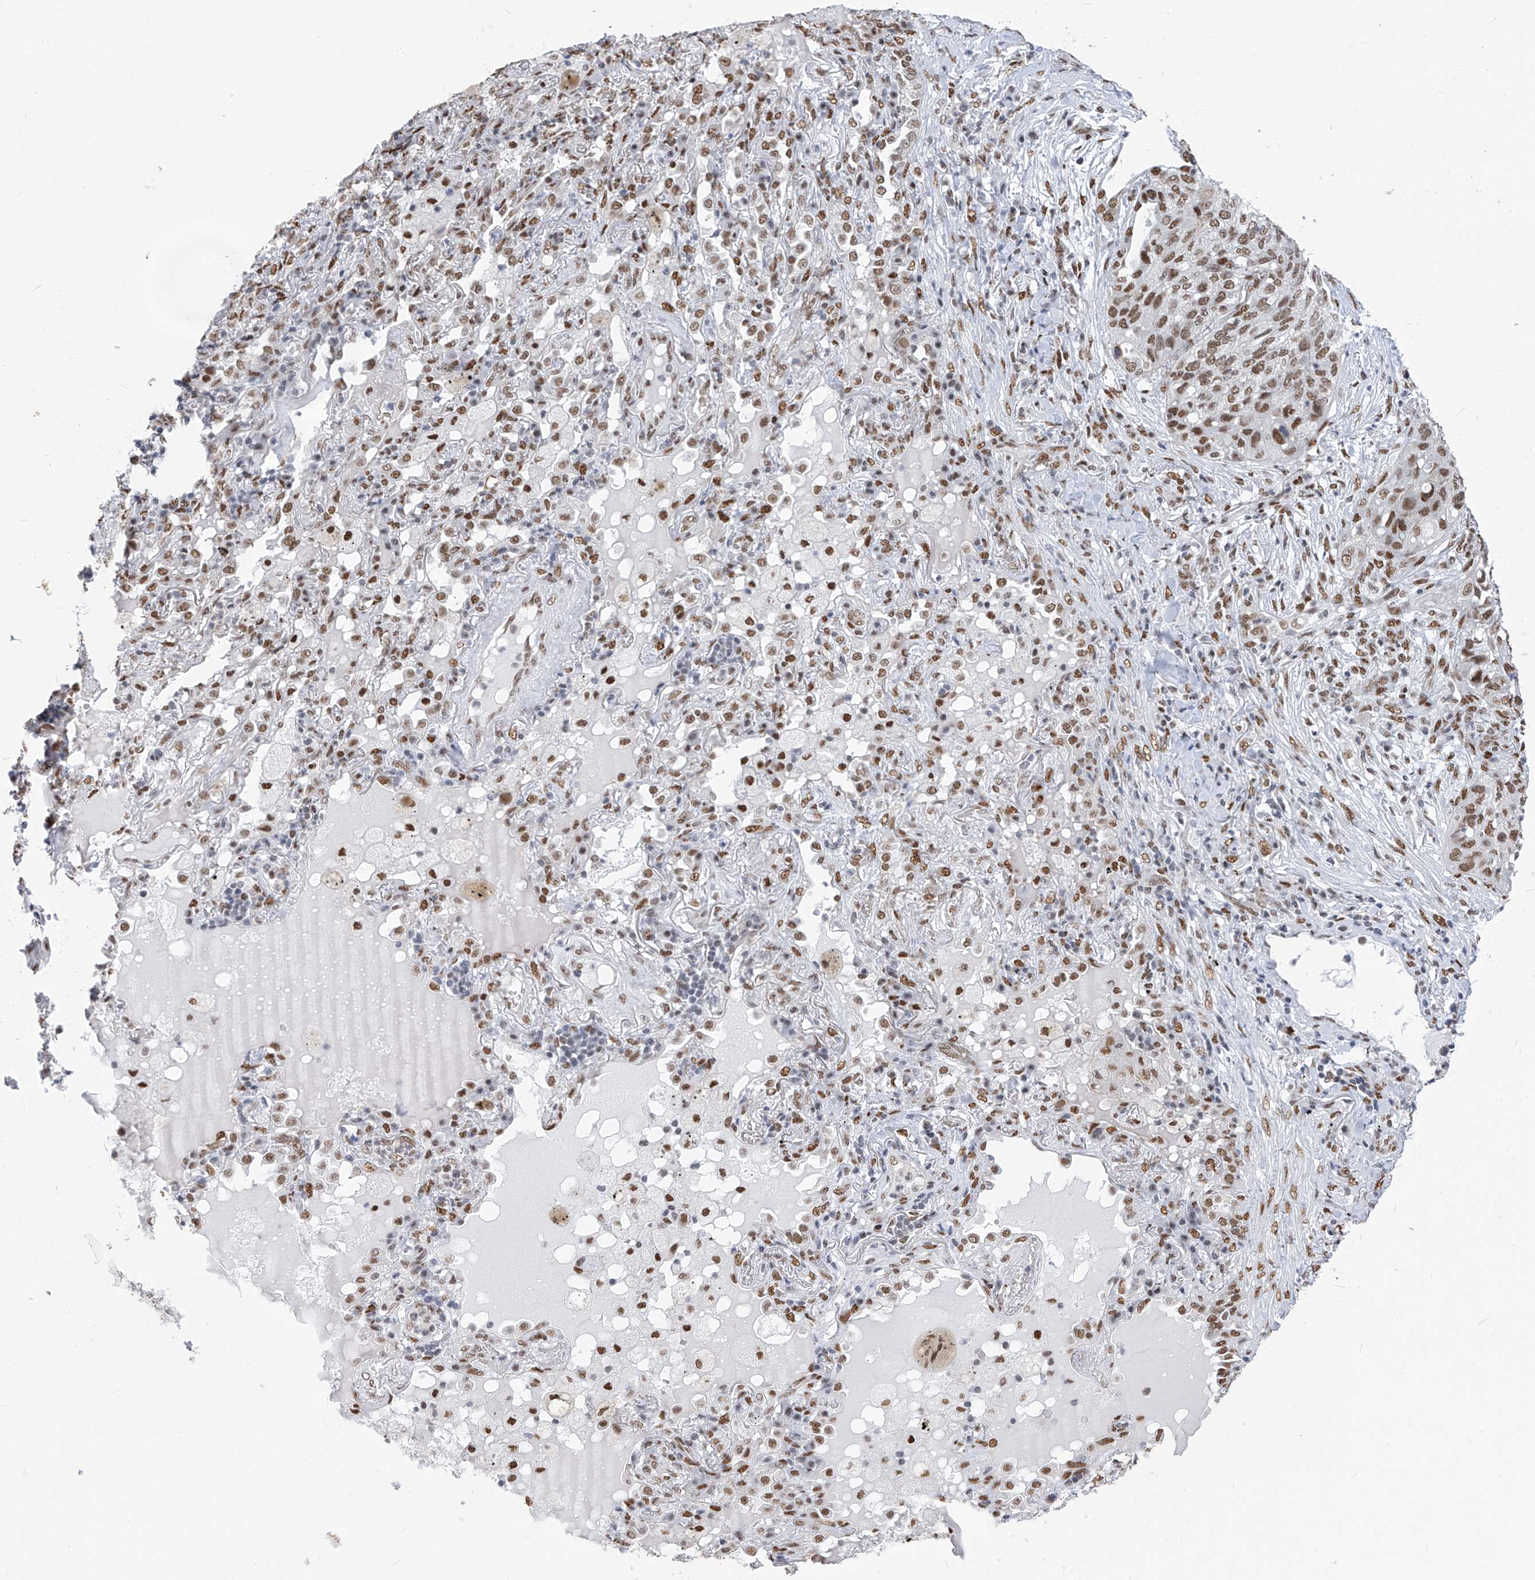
{"staining": {"intensity": "moderate", "quantity": ">75%", "location": "nuclear"}, "tissue": "lung cancer", "cell_type": "Tumor cells", "image_type": "cancer", "snomed": [{"axis": "morphology", "description": "Squamous cell carcinoma, NOS"}, {"axis": "topography", "description": "Lung"}], "caption": "Squamous cell carcinoma (lung) stained for a protein (brown) exhibits moderate nuclear positive expression in approximately >75% of tumor cells.", "gene": "KHSRP", "patient": {"sex": "female", "age": 63}}